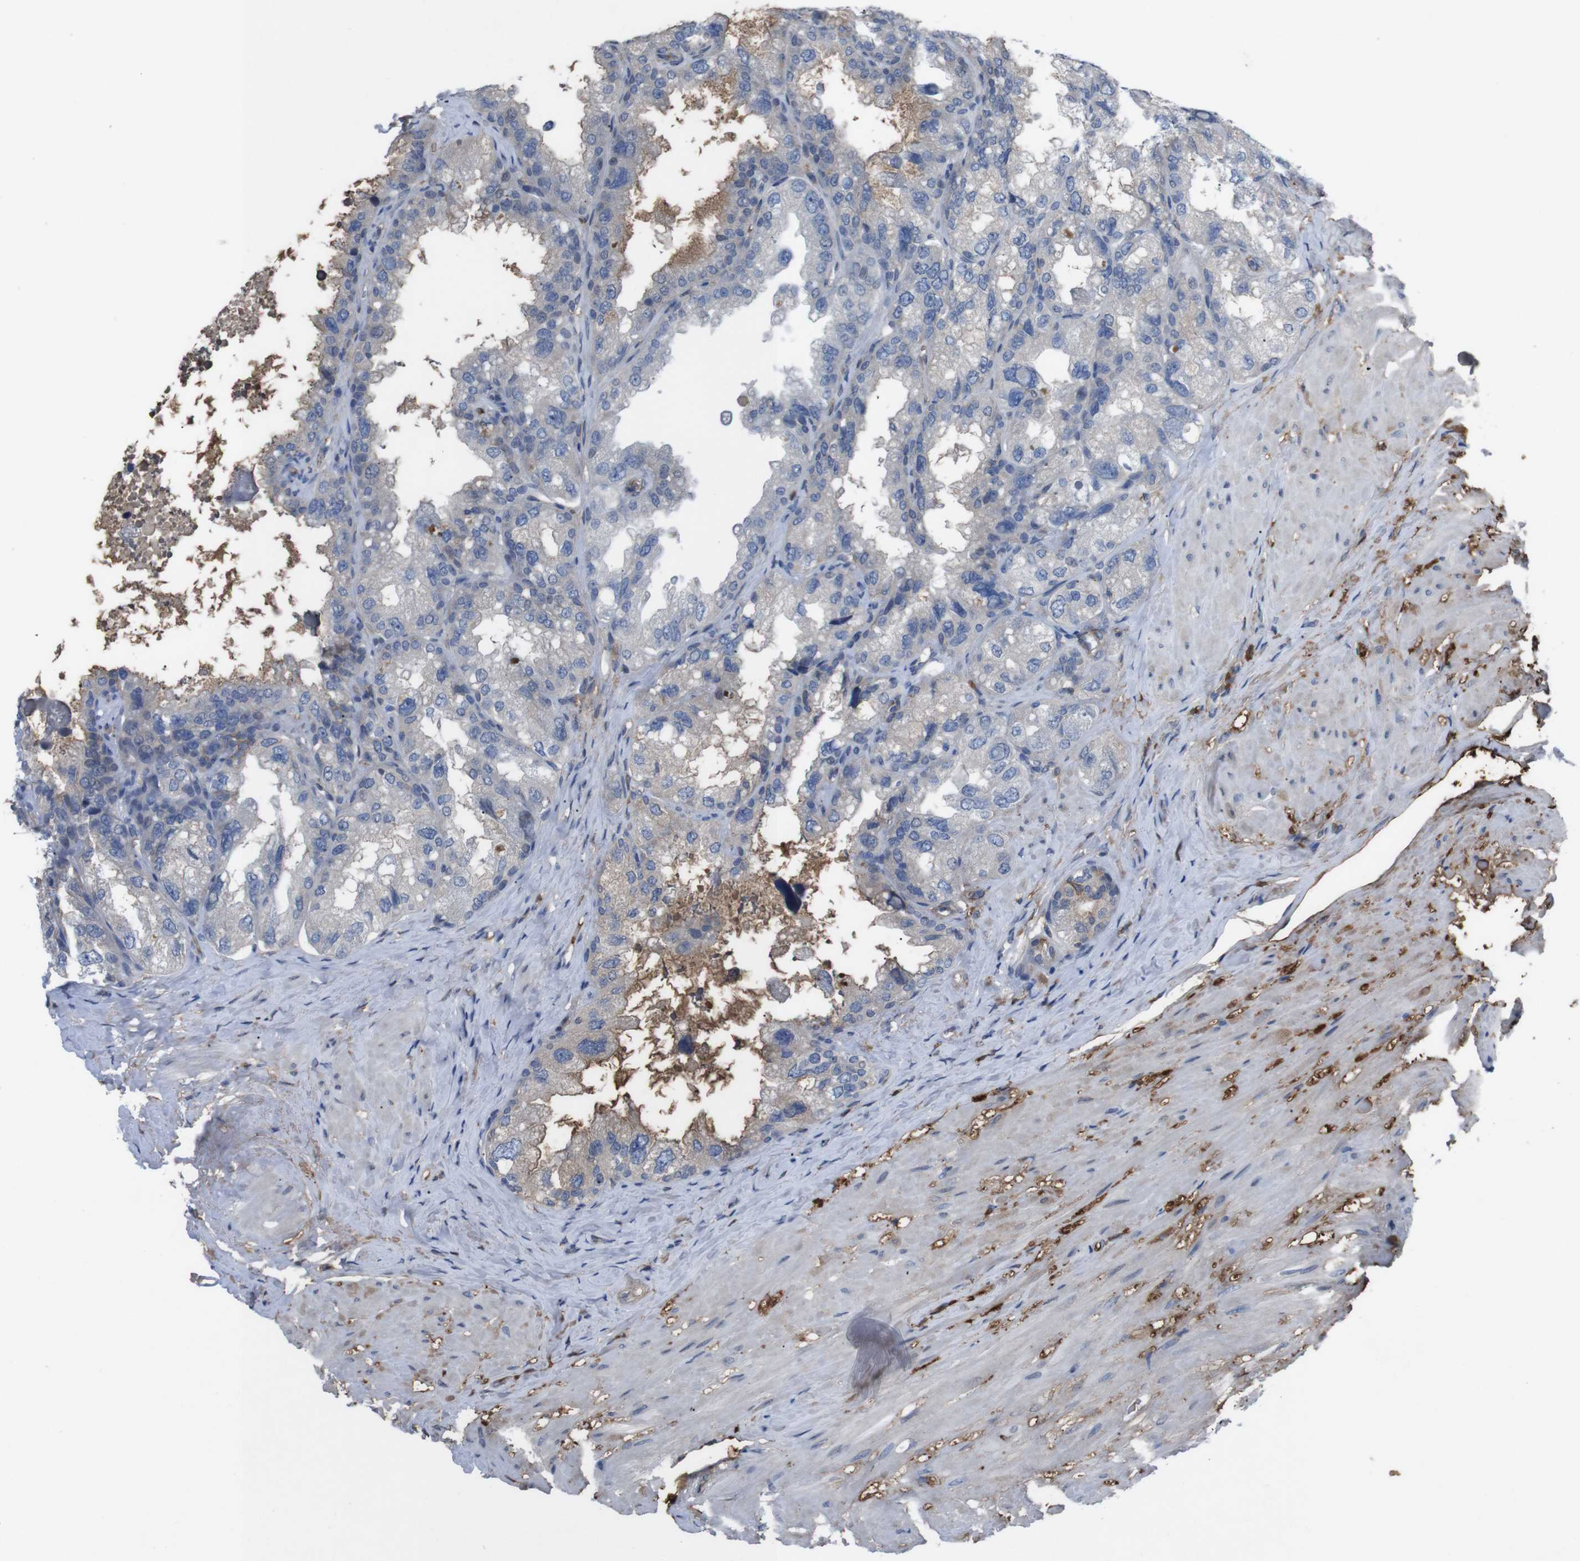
{"staining": {"intensity": "negative", "quantity": "none", "location": "none"}, "tissue": "seminal vesicle", "cell_type": "Glandular cells", "image_type": "normal", "snomed": [{"axis": "morphology", "description": "Normal tissue, NOS"}, {"axis": "topography", "description": "Seminal veicle"}], "caption": "DAB (3,3'-diaminobenzidine) immunohistochemical staining of benign human seminal vesicle demonstrates no significant expression in glandular cells. (DAB (3,3'-diaminobenzidine) immunohistochemistry visualized using brightfield microscopy, high magnification).", "gene": "SPTB", "patient": {"sex": "male", "age": 68}}